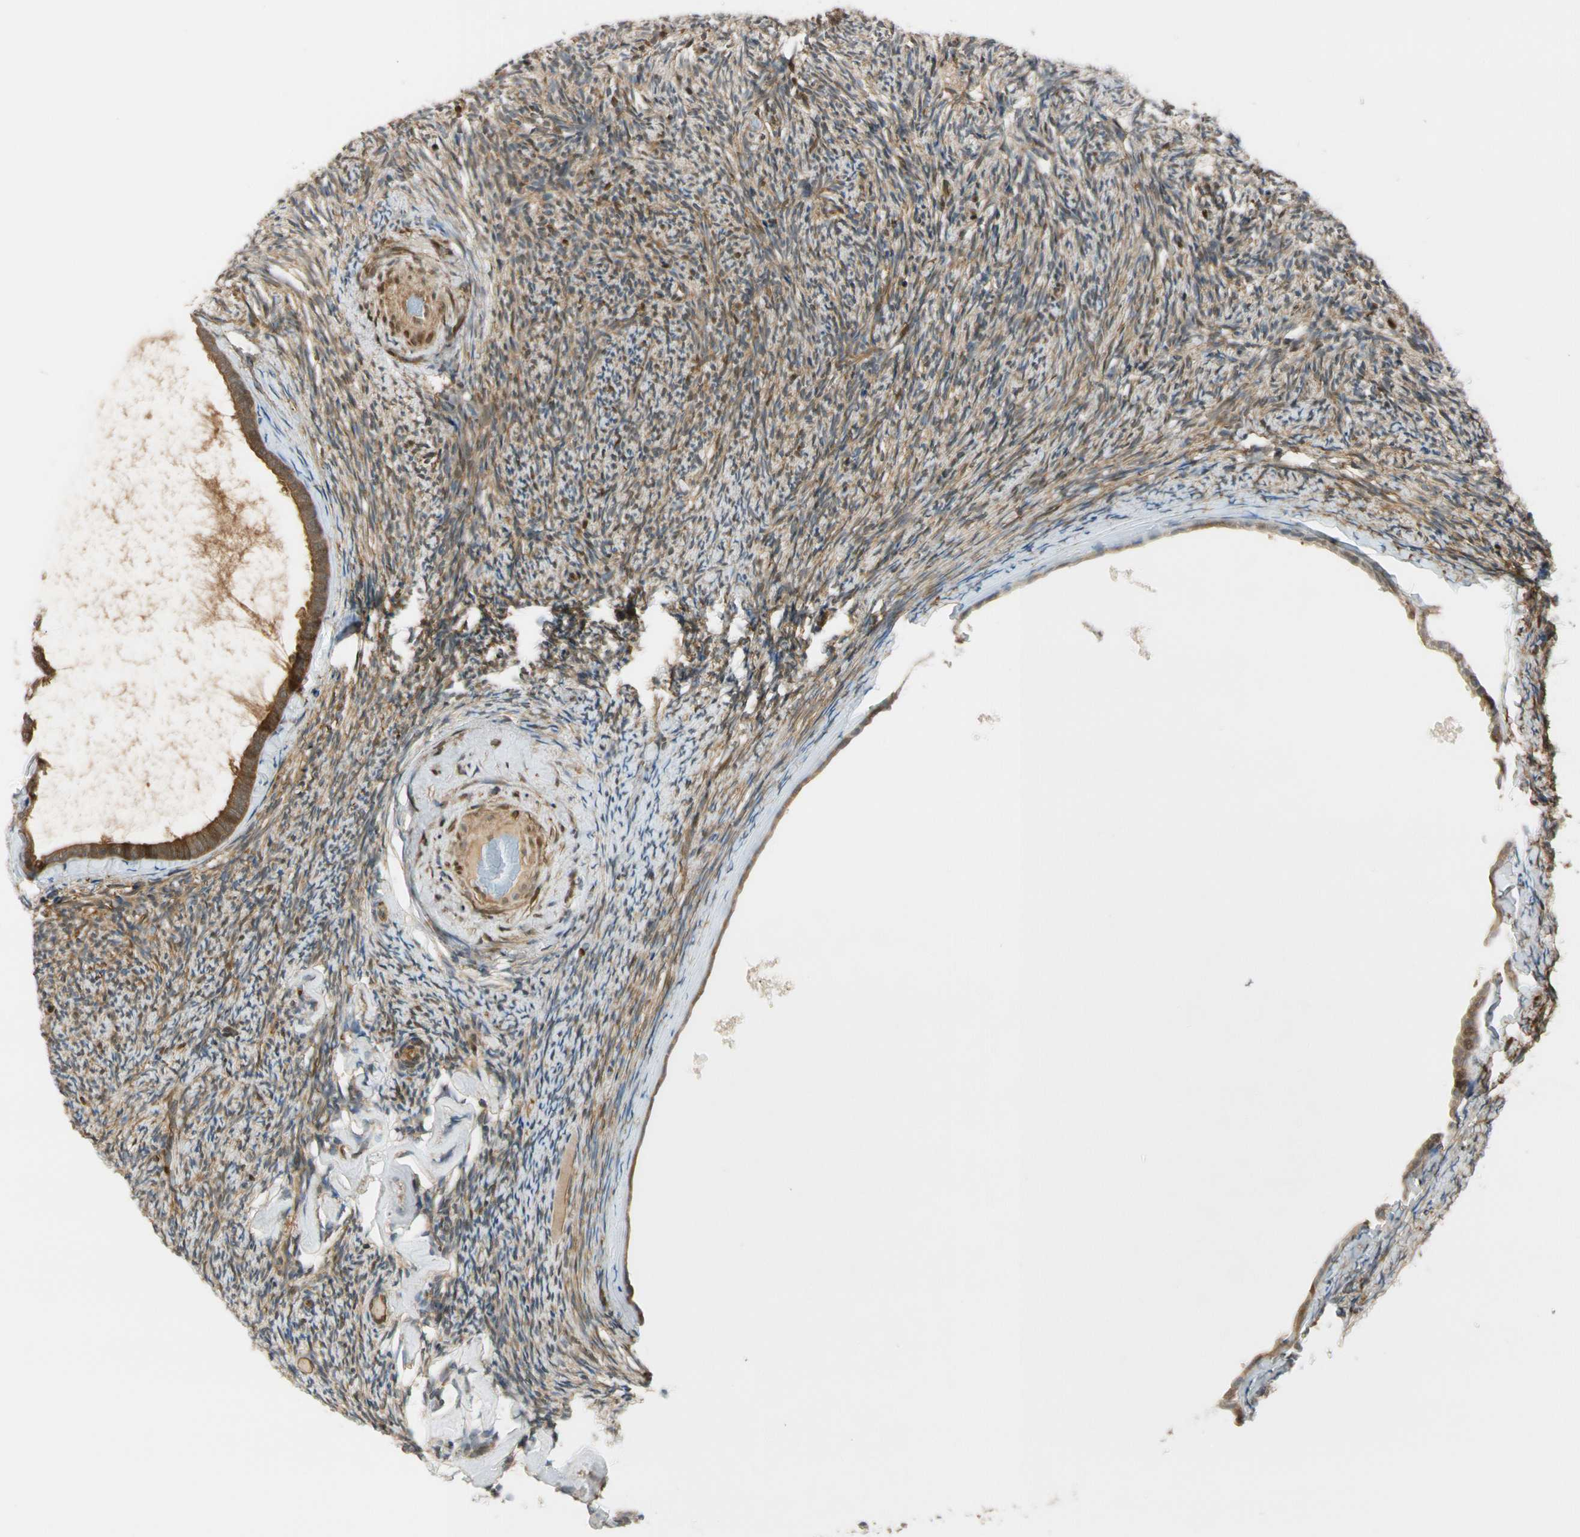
{"staining": {"intensity": "moderate", "quantity": "25%-75%", "location": "cytoplasmic/membranous"}, "tissue": "ovary", "cell_type": "Ovarian stroma cells", "image_type": "normal", "snomed": [{"axis": "morphology", "description": "Normal tissue, NOS"}, {"axis": "topography", "description": "Ovary"}], "caption": "Ovarian stroma cells display medium levels of moderate cytoplasmic/membranous expression in approximately 25%-75% of cells in benign ovary.", "gene": "RASGRF1", "patient": {"sex": "female", "age": 60}}